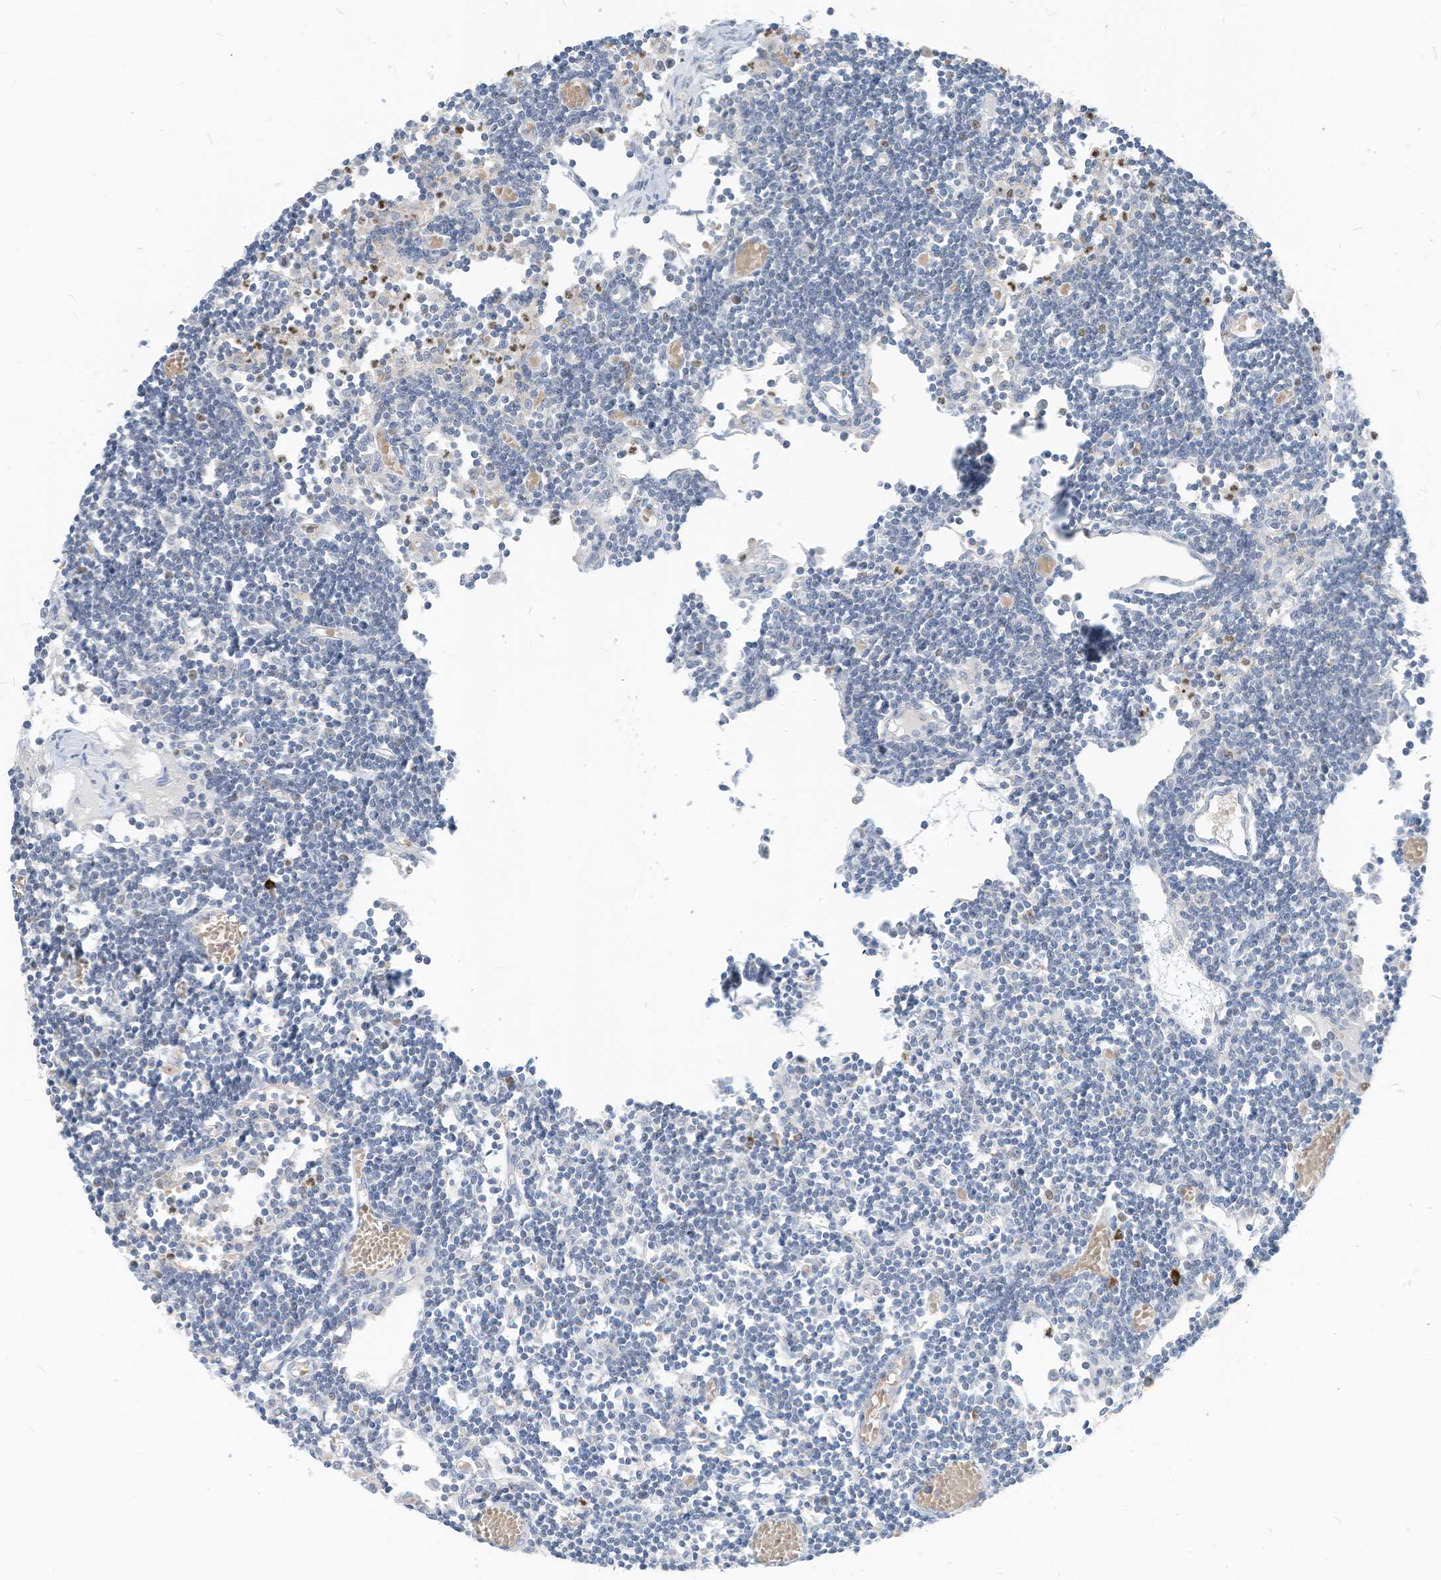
{"staining": {"intensity": "negative", "quantity": "none", "location": "none"}, "tissue": "lymph node", "cell_type": "Germinal center cells", "image_type": "normal", "snomed": [{"axis": "morphology", "description": "Normal tissue, NOS"}, {"axis": "topography", "description": "Lymph node"}], "caption": "This is a photomicrograph of immunohistochemistry staining of unremarkable lymph node, which shows no positivity in germinal center cells.", "gene": "CHMP2B", "patient": {"sex": "female", "age": 11}}